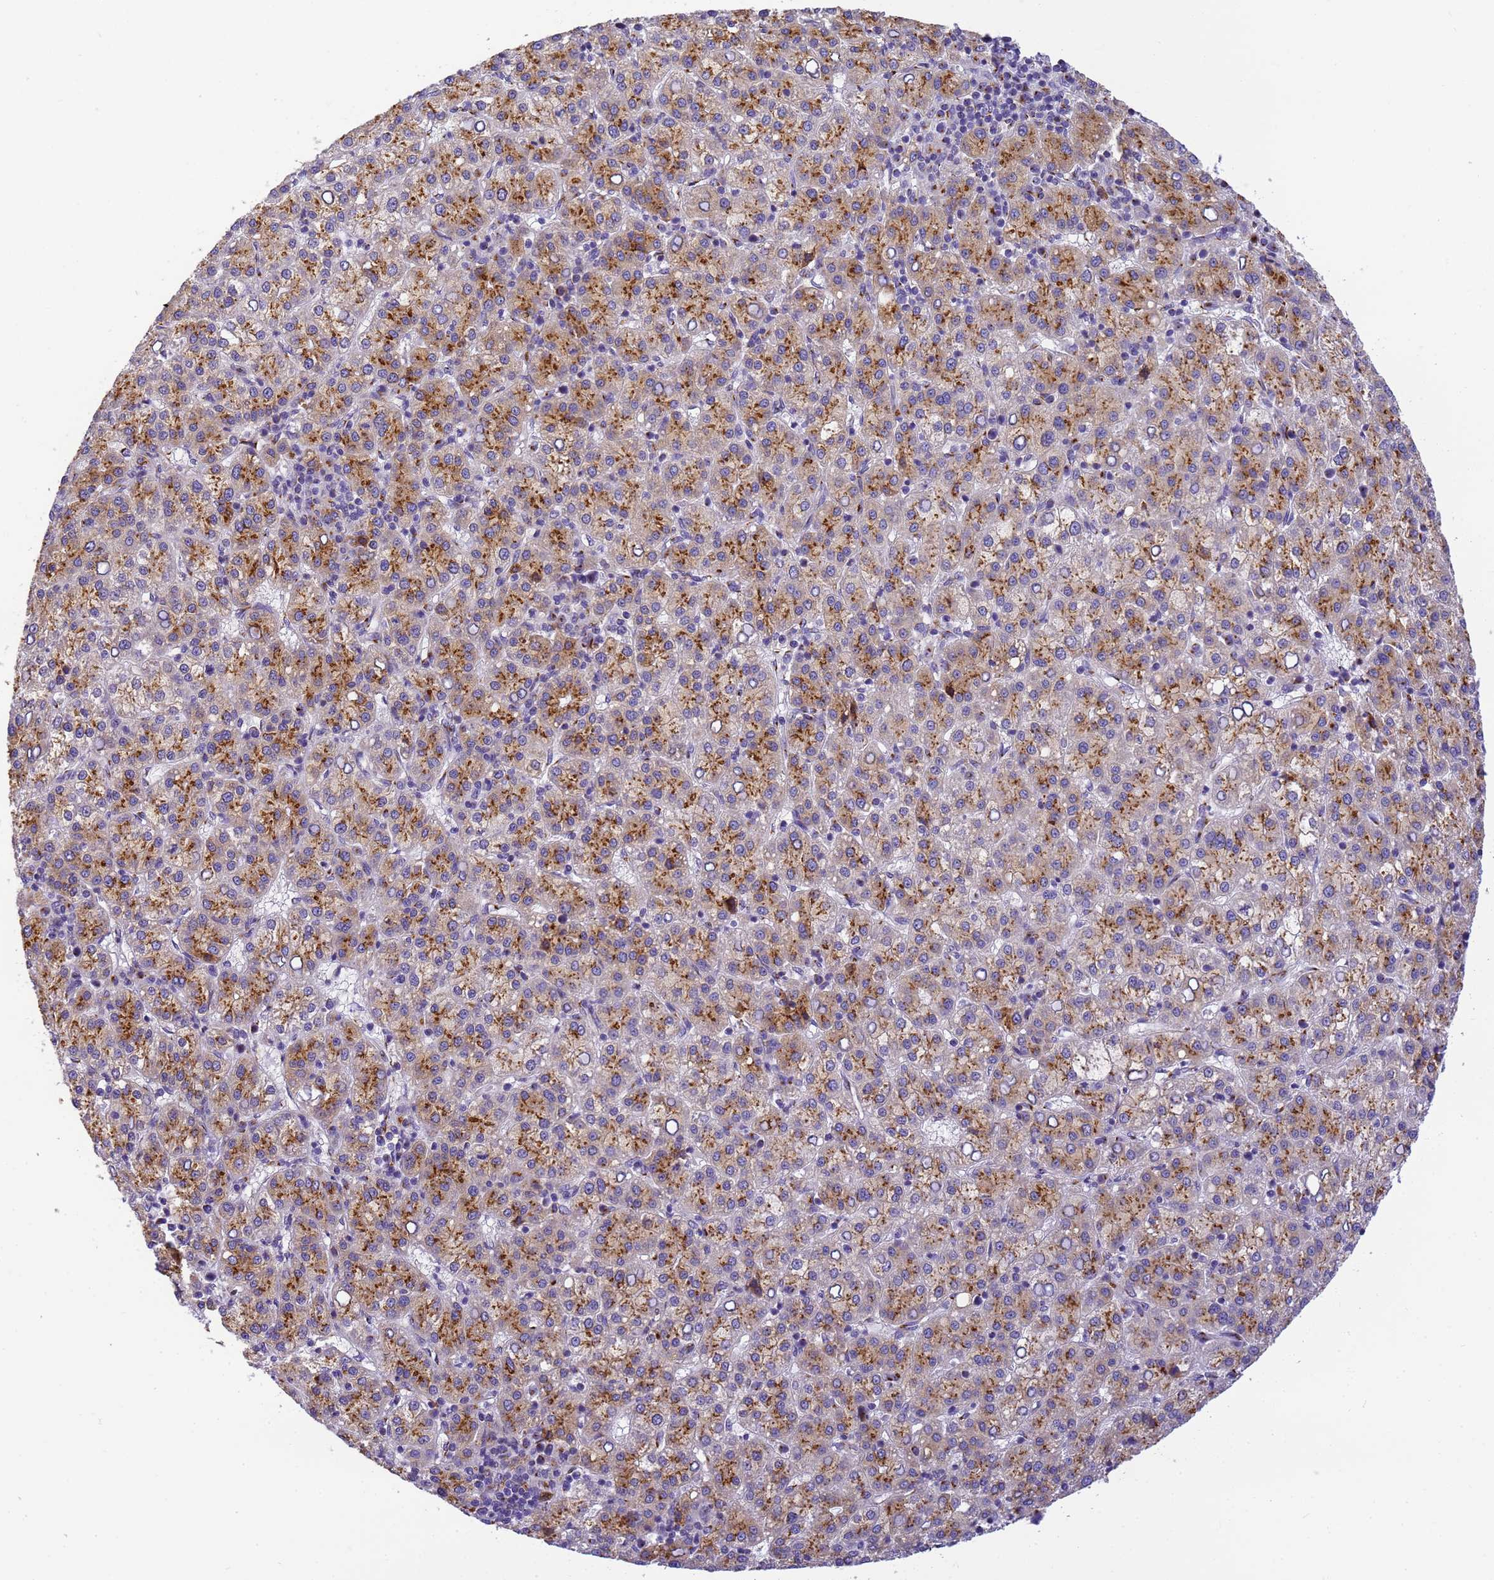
{"staining": {"intensity": "strong", "quantity": ">75%", "location": "cytoplasmic/membranous"}, "tissue": "liver cancer", "cell_type": "Tumor cells", "image_type": "cancer", "snomed": [{"axis": "morphology", "description": "Carcinoma, Hepatocellular, NOS"}, {"axis": "topography", "description": "Liver"}], "caption": "Strong cytoplasmic/membranous protein positivity is seen in about >75% of tumor cells in liver cancer (hepatocellular carcinoma).", "gene": "RHBDD3", "patient": {"sex": "female", "age": 58}}